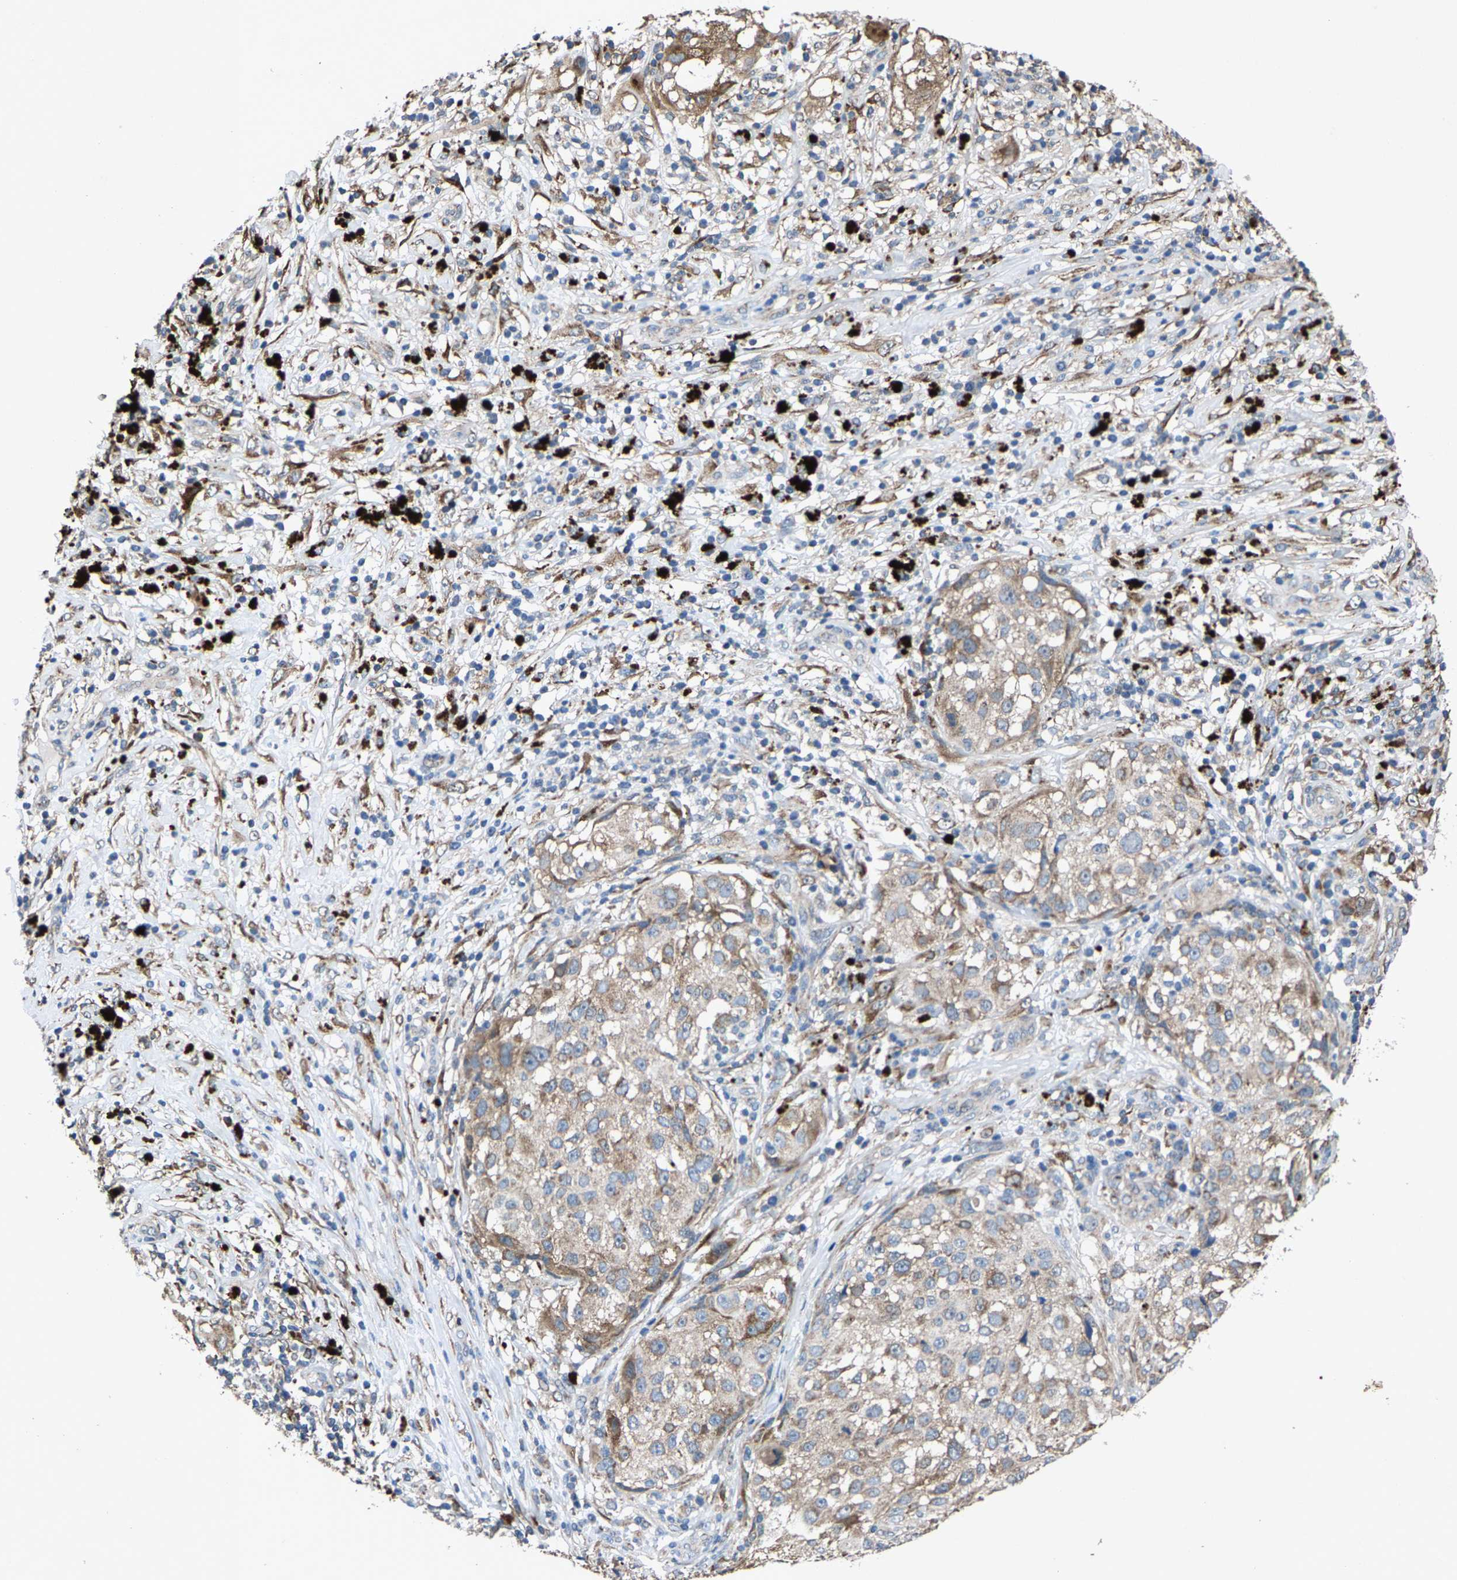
{"staining": {"intensity": "weak", "quantity": ">75%", "location": "cytoplasmic/membranous"}, "tissue": "melanoma", "cell_type": "Tumor cells", "image_type": "cancer", "snomed": [{"axis": "morphology", "description": "Necrosis, NOS"}, {"axis": "morphology", "description": "Malignant melanoma, NOS"}, {"axis": "topography", "description": "Skin"}], "caption": "Immunohistochemical staining of malignant melanoma demonstrates low levels of weak cytoplasmic/membranous positivity in about >75% of tumor cells. (Stains: DAB in brown, nuclei in blue, Microscopy: brightfield microscopy at high magnification).", "gene": "PDP1", "patient": {"sex": "female", "age": 87}}